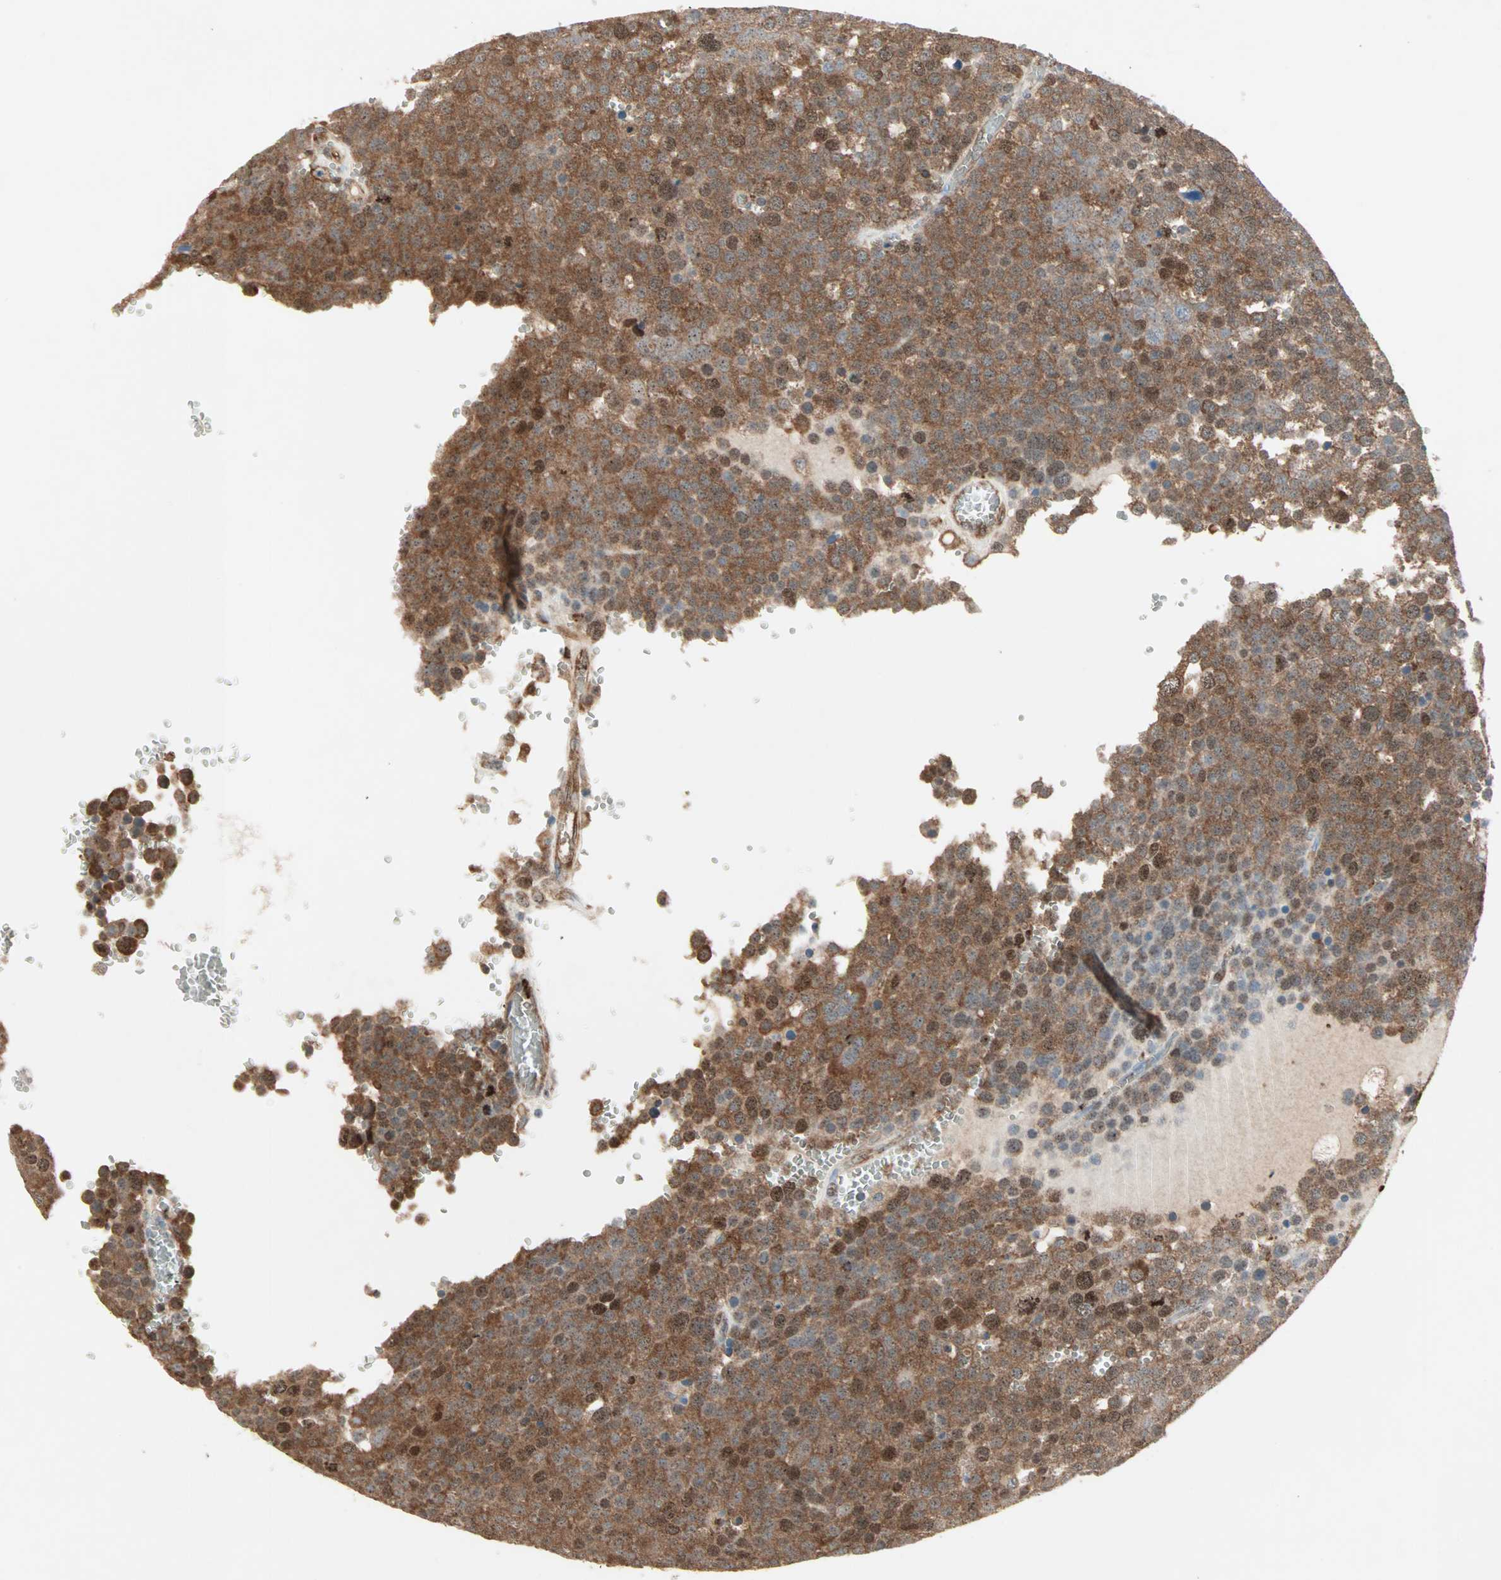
{"staining": {"intensity": "strong", "quantity": ">75%", "location": "cytoplasmic/membranous,nuclear"}, "tissue": "testis cancer", "cell_type": "Tumor cells", "image_type": "cancer", "snomed": [{"axis": "morphology", "description": "Seminoma, NOS"}, {"axis": "topography", "description": "Testis"}], "caption": "The histopathology image shows a brown stain indicating the presence of a protein in the cytoplasmic/membranous and nuclear of tumor cells in testis cancer (seminoma). (Stains: DAB (3,3'-diaminobenzidine) in brown, nuclei in blue, Microscopy: brightfield microscopy at high magnification).", "gene": "MMP3", "patient": {"sex": "male", "age": 71}}